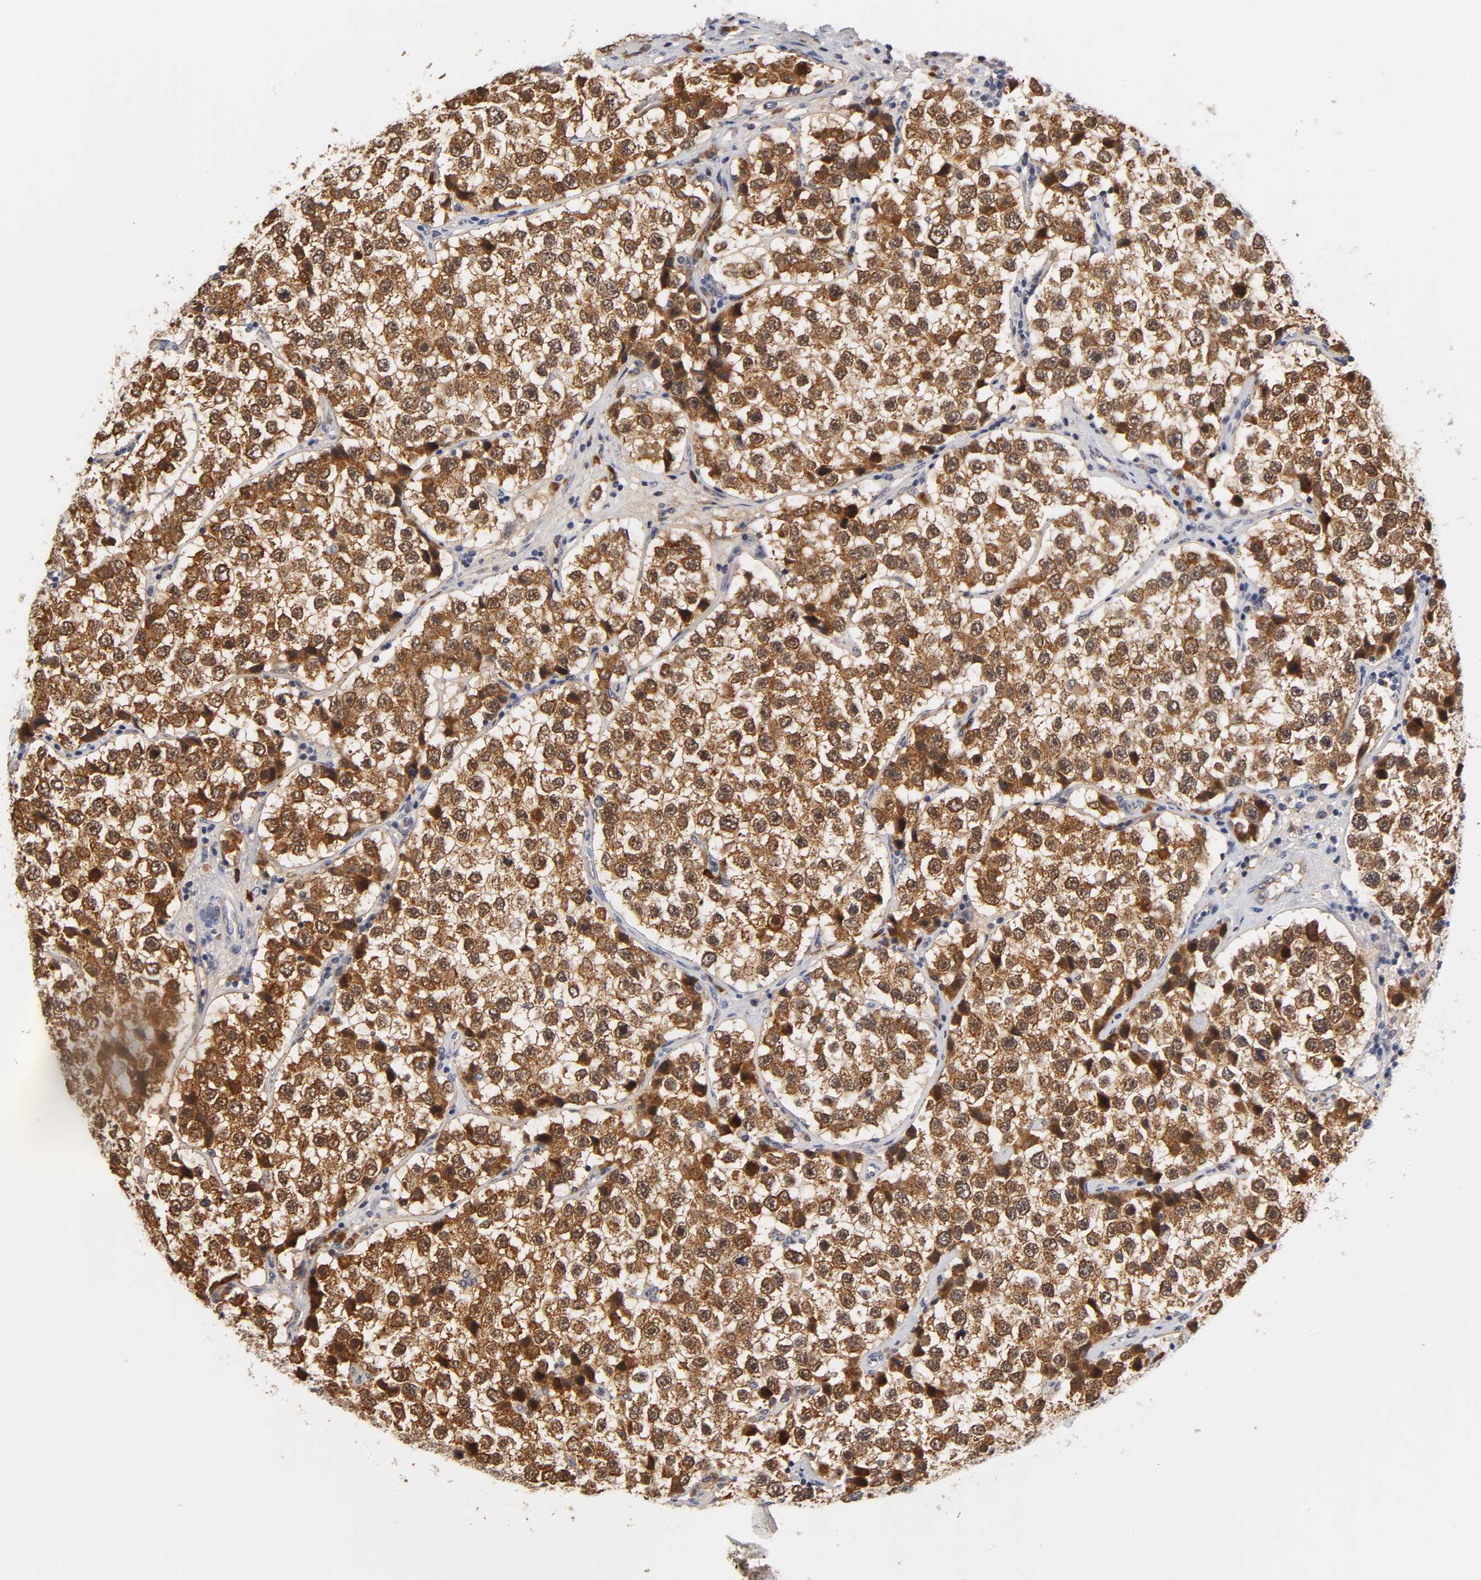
{"staining": {"intensity": "strong", "quantity": ">75%", "location": "cytoplasmic/membranous,nuclear"}, "tissue": "testis cancer", "cell_type": "Tumor cells", "image_type": "cancer", "snomed": [{"axis": "morphology", "description": "Seminoma, NOS"}, {"axis": "topography", "description": "Testis"}], "caption": "Immunohistochemistry (IHC) (DAB) staining of human testis seminoma exhibits strong cytoplasmic/membranous and nuclear protein positivity in about >75% of tumor cells.", "gene": "GSTZ1", "patient": {"sex": "male", "age": 39}}